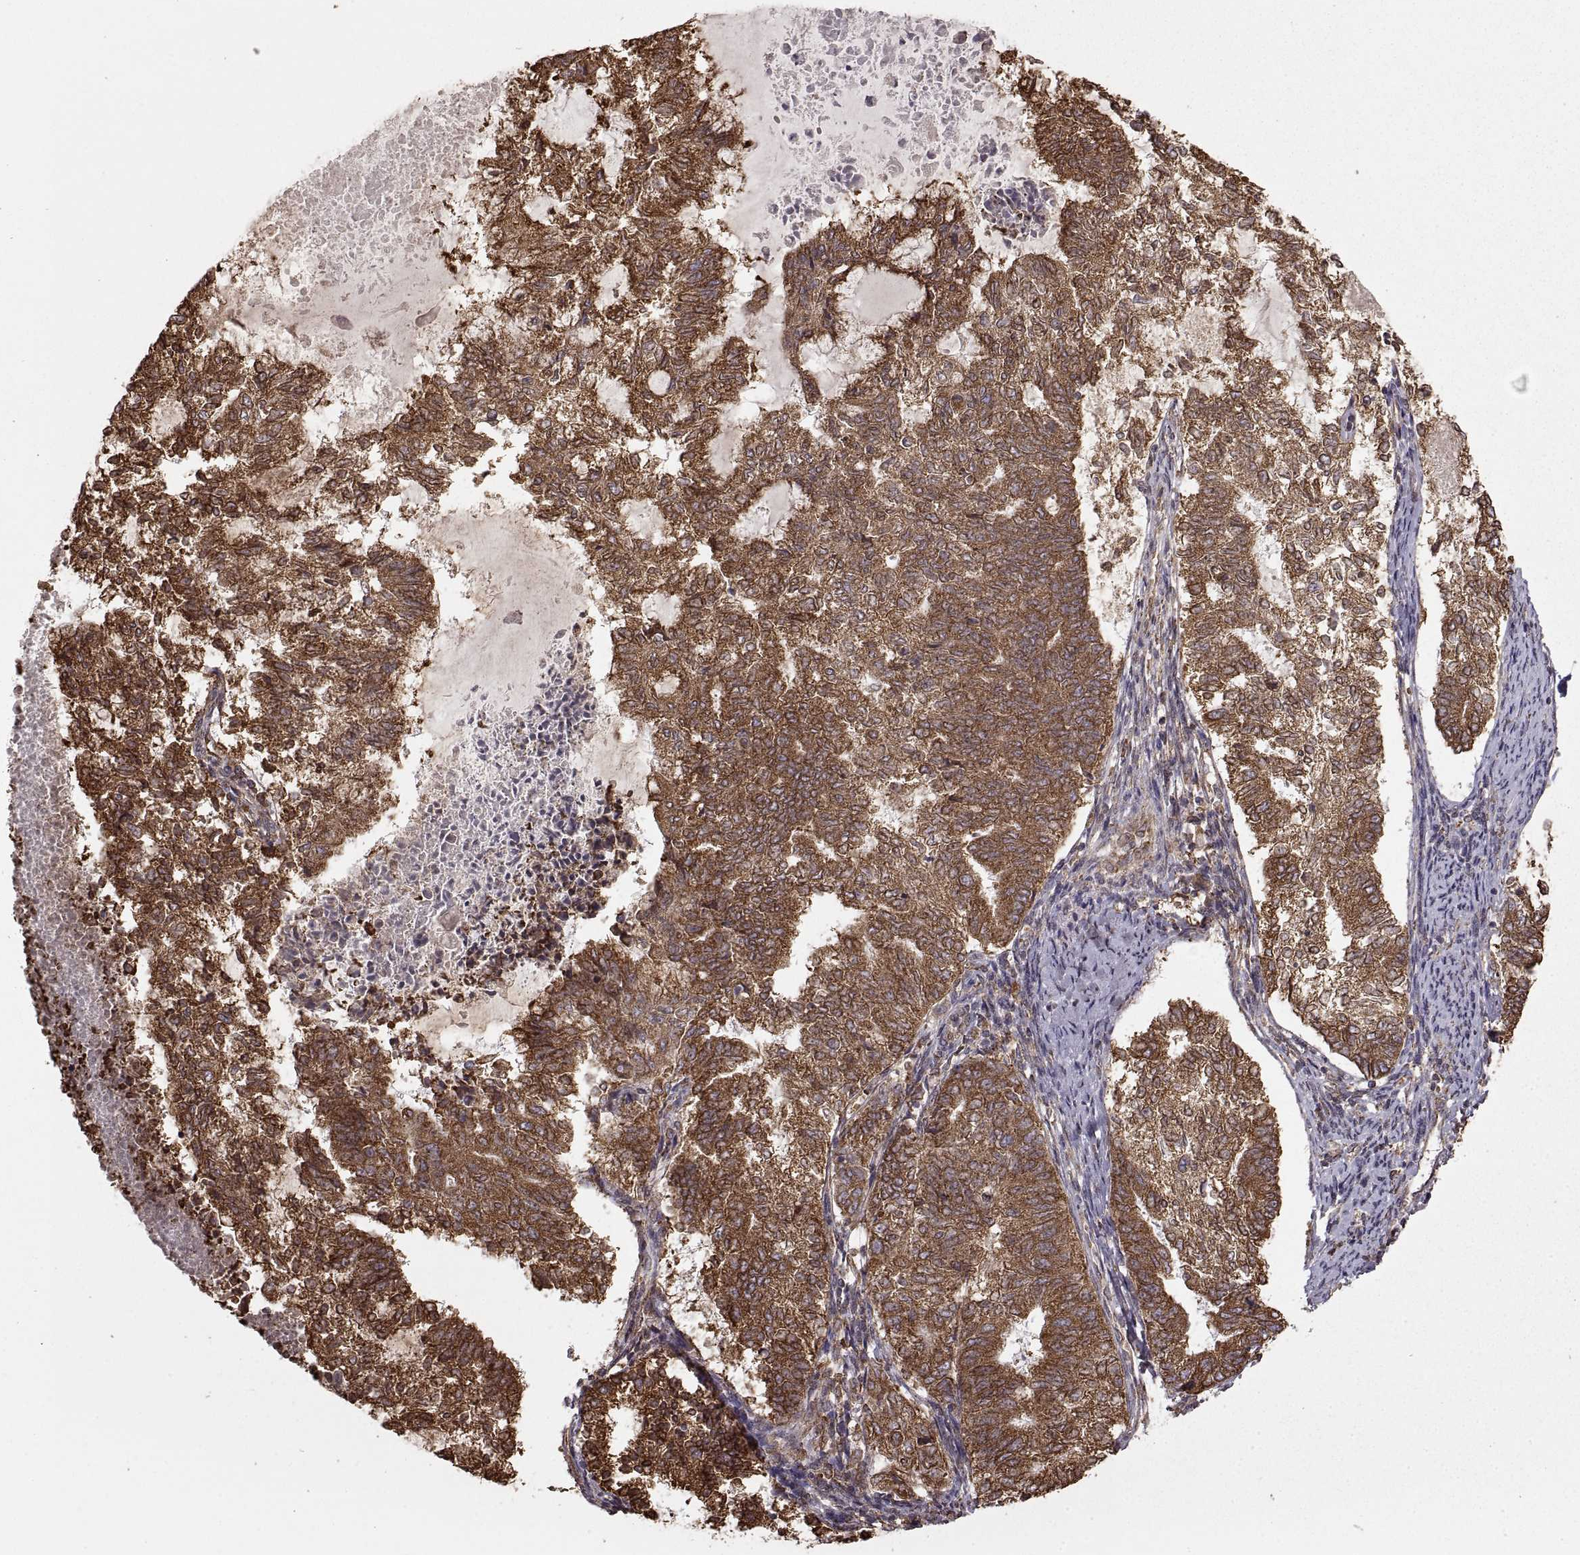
{"staining": {"intensity": "strong", "quantity": ">75%", "location": "cytoplasmic/membranous"}, "tissue": "endometrial cancer", "cell_type": "Tumor cells", "image_type": "cancer", "snomed": [{"axis": "morphology", "description": "Adenocarcinoma, NOS"}, {"axis": "topography", "description": "Endometrium"}], "caption": "Immunohistochemistry (IHC) photomicrograph of adenocarcinoma (endometrial) stained for a protein (brown), which reveals high levels of strong cytoplasmic/membranous expression in approximately >75% of tumor cells.", "gene": "PDIA3", "patient": {"sex": "female", "age": 65}}